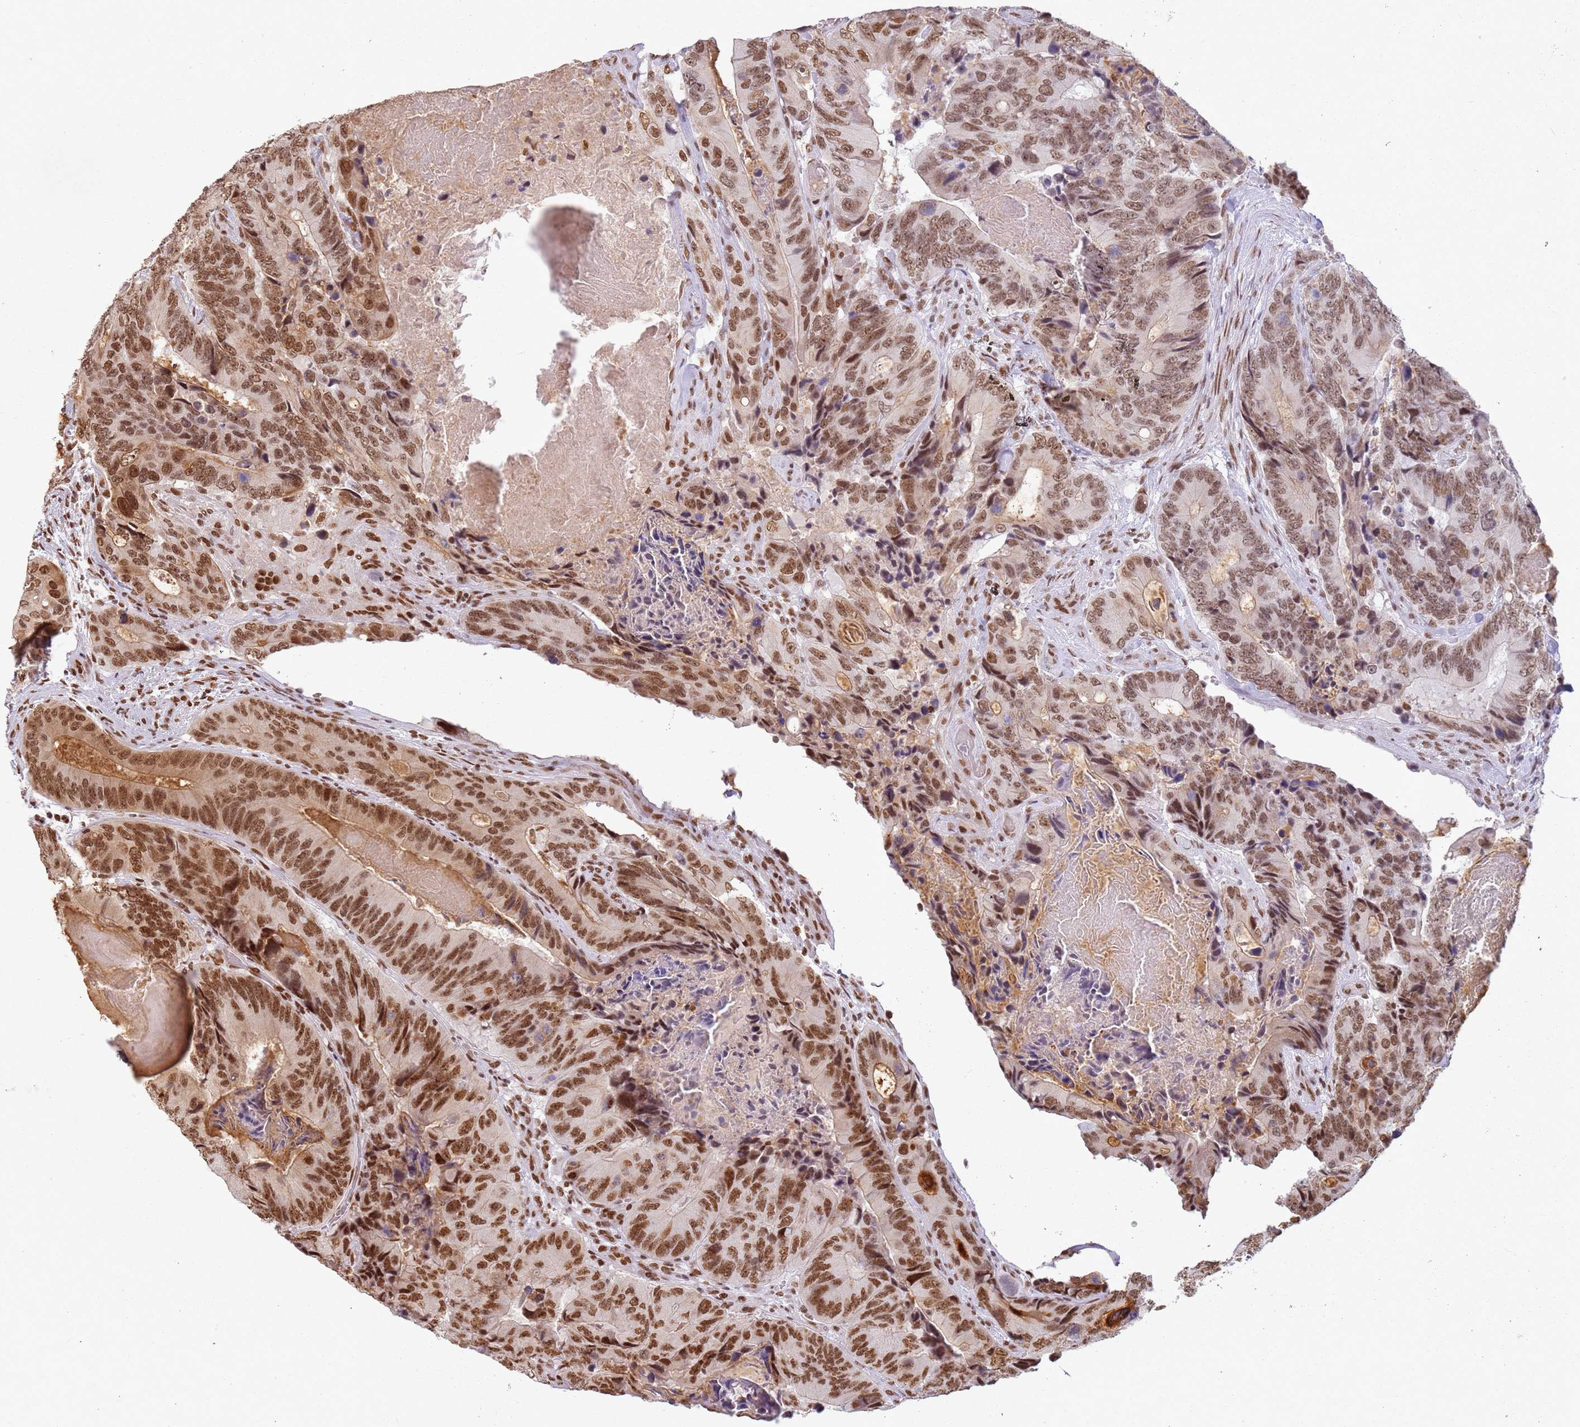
{"staining": {"intensity": "strong", "quantity": ">75%", "location": "nuclear"}, "tissue": "colorectal cancer", "cell_type": "Tumor cells", "image_type": "cancer", "snomed": [{"axis": "morphology", "description": "Adenocarcinoma, NOS"}, {"axis": "topography", "description": "Colon"}], "caption": "An image of human colorectal cancer (adenocarcinoma) stained for a protein shows strong nuclear brown staining in tumor cells.", "gene": "TENT4A", "patient": {"sex": "male", "age": 84}}